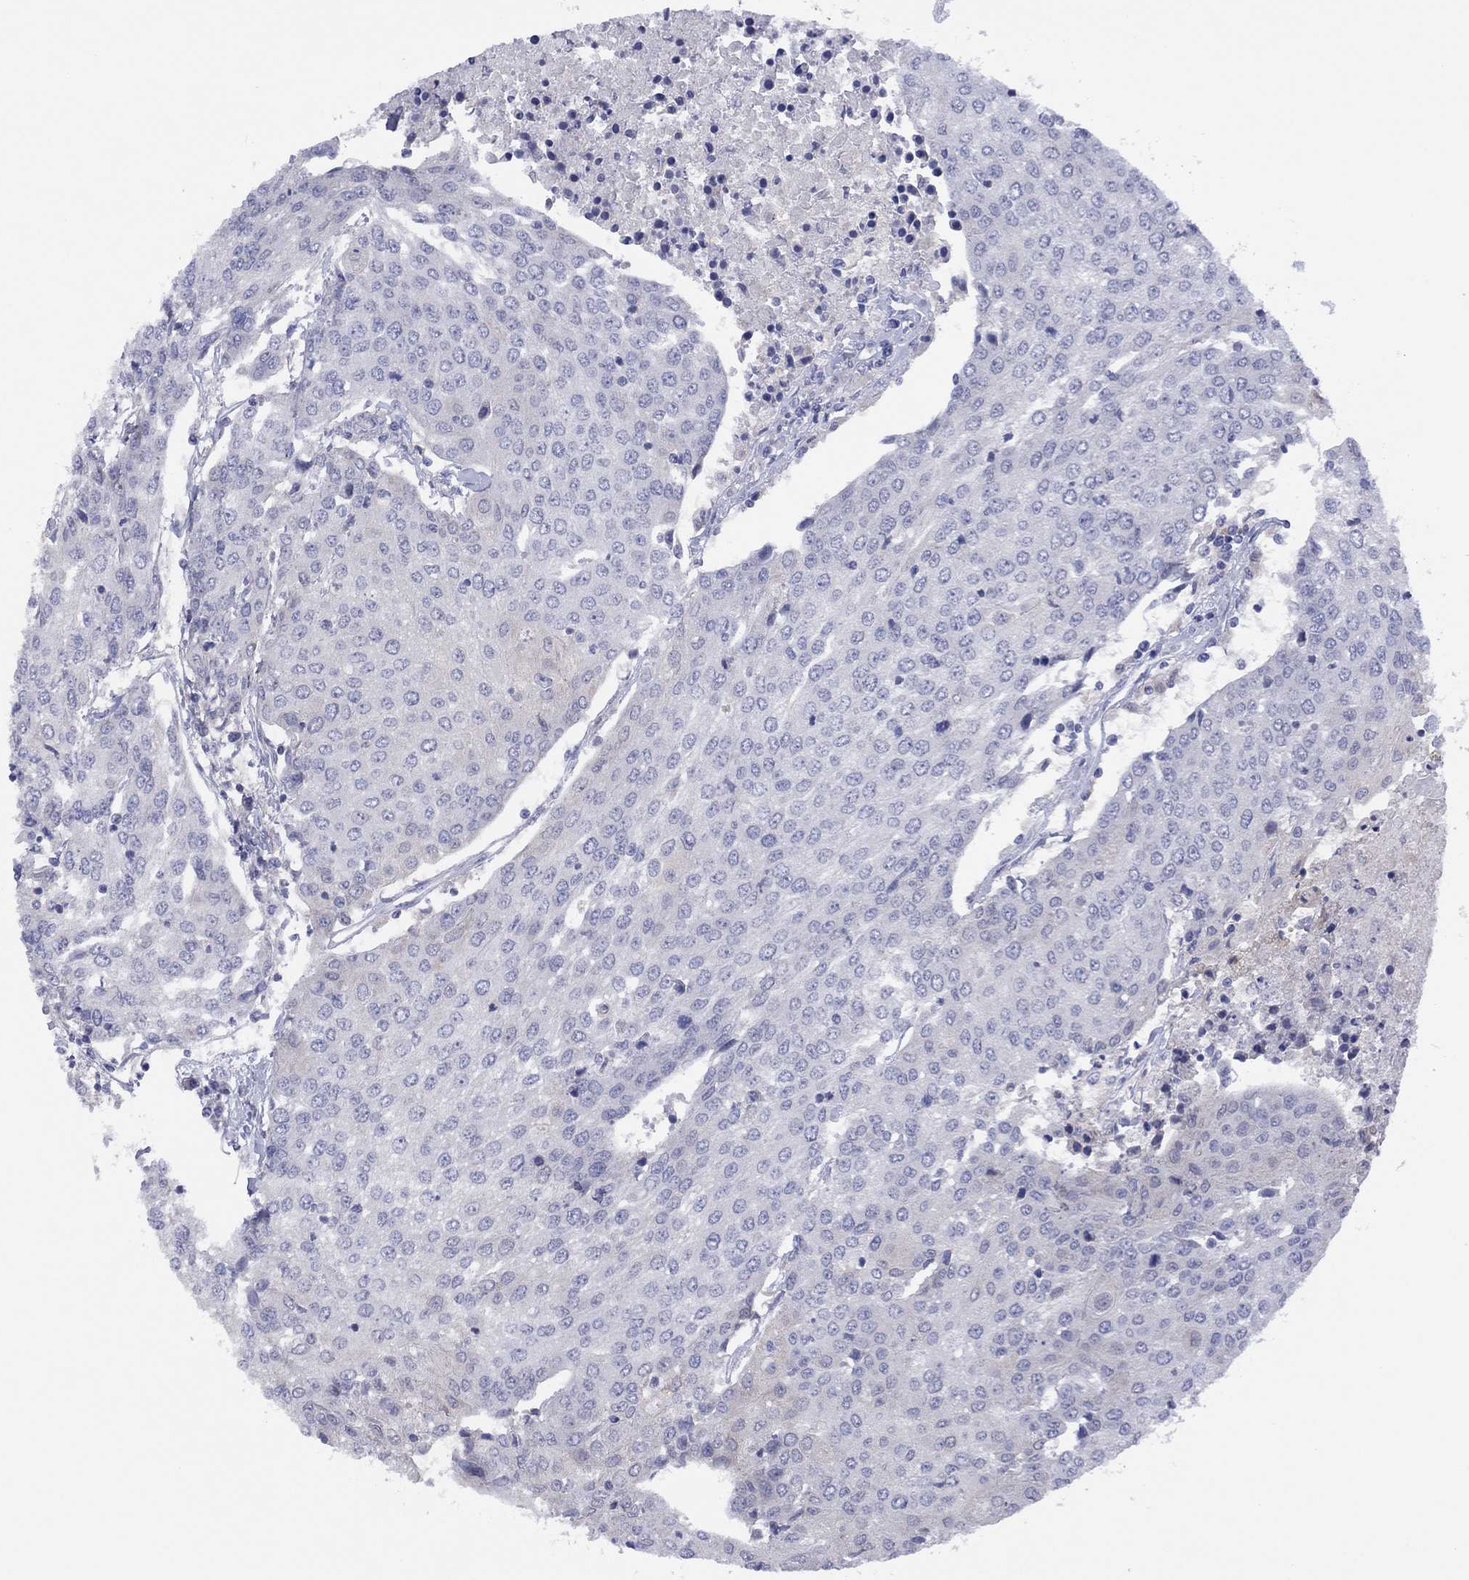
{"staining": {"intensity": "negative", "quantity": "none", "location": "none"}, "tissue": "urothelial cancer", "cell_type": "Tumor cells", "image_type": "cancer", "snomed": [{"axis": "morphology", "description": "Urothelial carcinoma, High grade"}, {"axis": "topography", "description": "Urinary bladder"}], "caption": "Immunohistochemistry of high-grade urothelial carcinoma displays no expression in tumor cells. Nuclei are stained in blue.", "gene": "CYP2B6", "patient": {"sex": "female", "age": 85}}